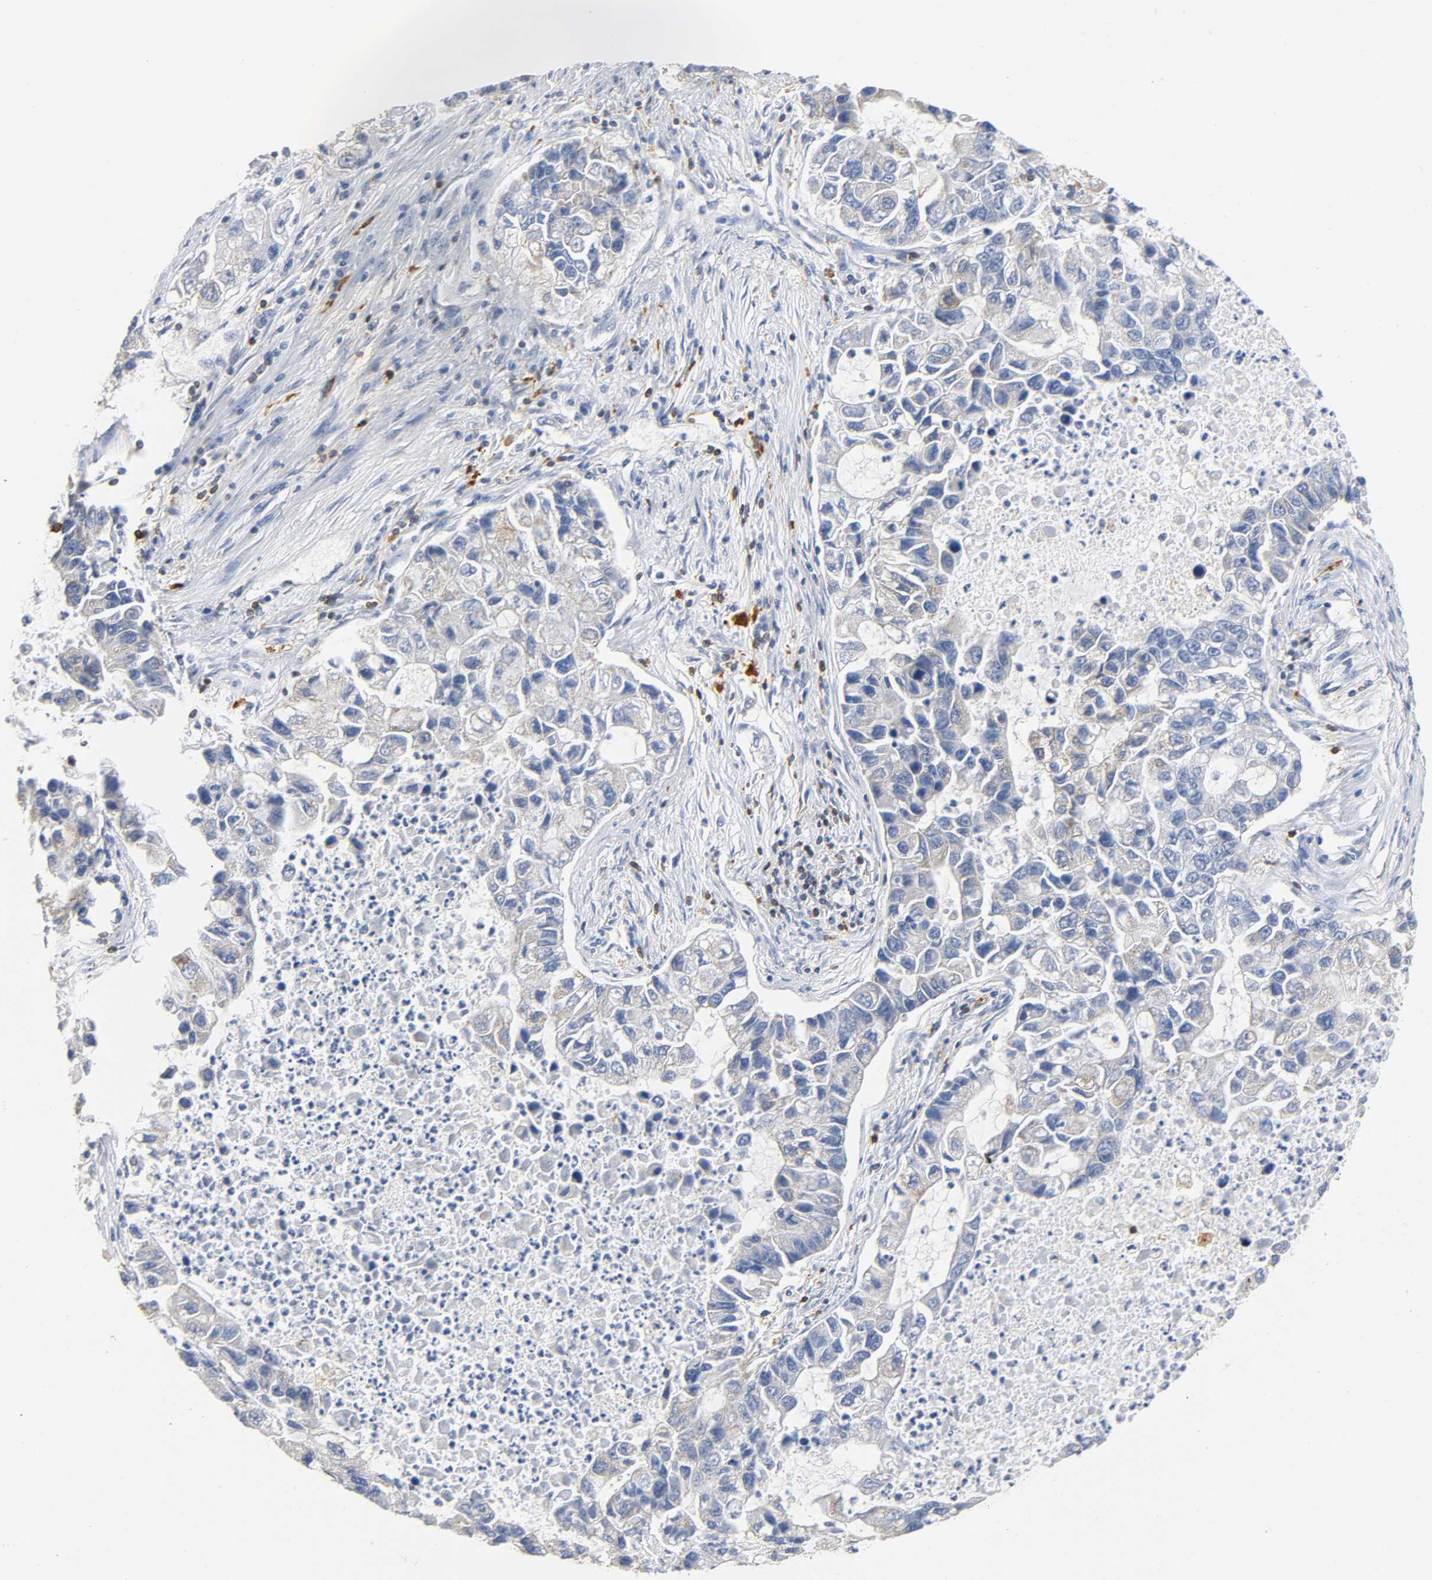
{"staining": {"intensity": "negative", "quantity": "none", "location": "none"}, "tissue": "lung cancer", "cell_type": "Tumor cells", "image_type": "cancer", "snomed": [{"axis": "morphology", "description": "Adenocarcinoma, NOS"}, {"axis": "topography", "description": "Lung"}], "caption": "DAB (3,3'-diaminobenzidine) immunohistochemical staining of human lung adenocarcinoma reveals no significant positivity in tumor cells. (Brightfield microscopy of DAB (3,3'-diaminobenzidine) IHC at high magnification).", "gene": "UCKL1", "patient": {"sex": "female", "age": 51}}